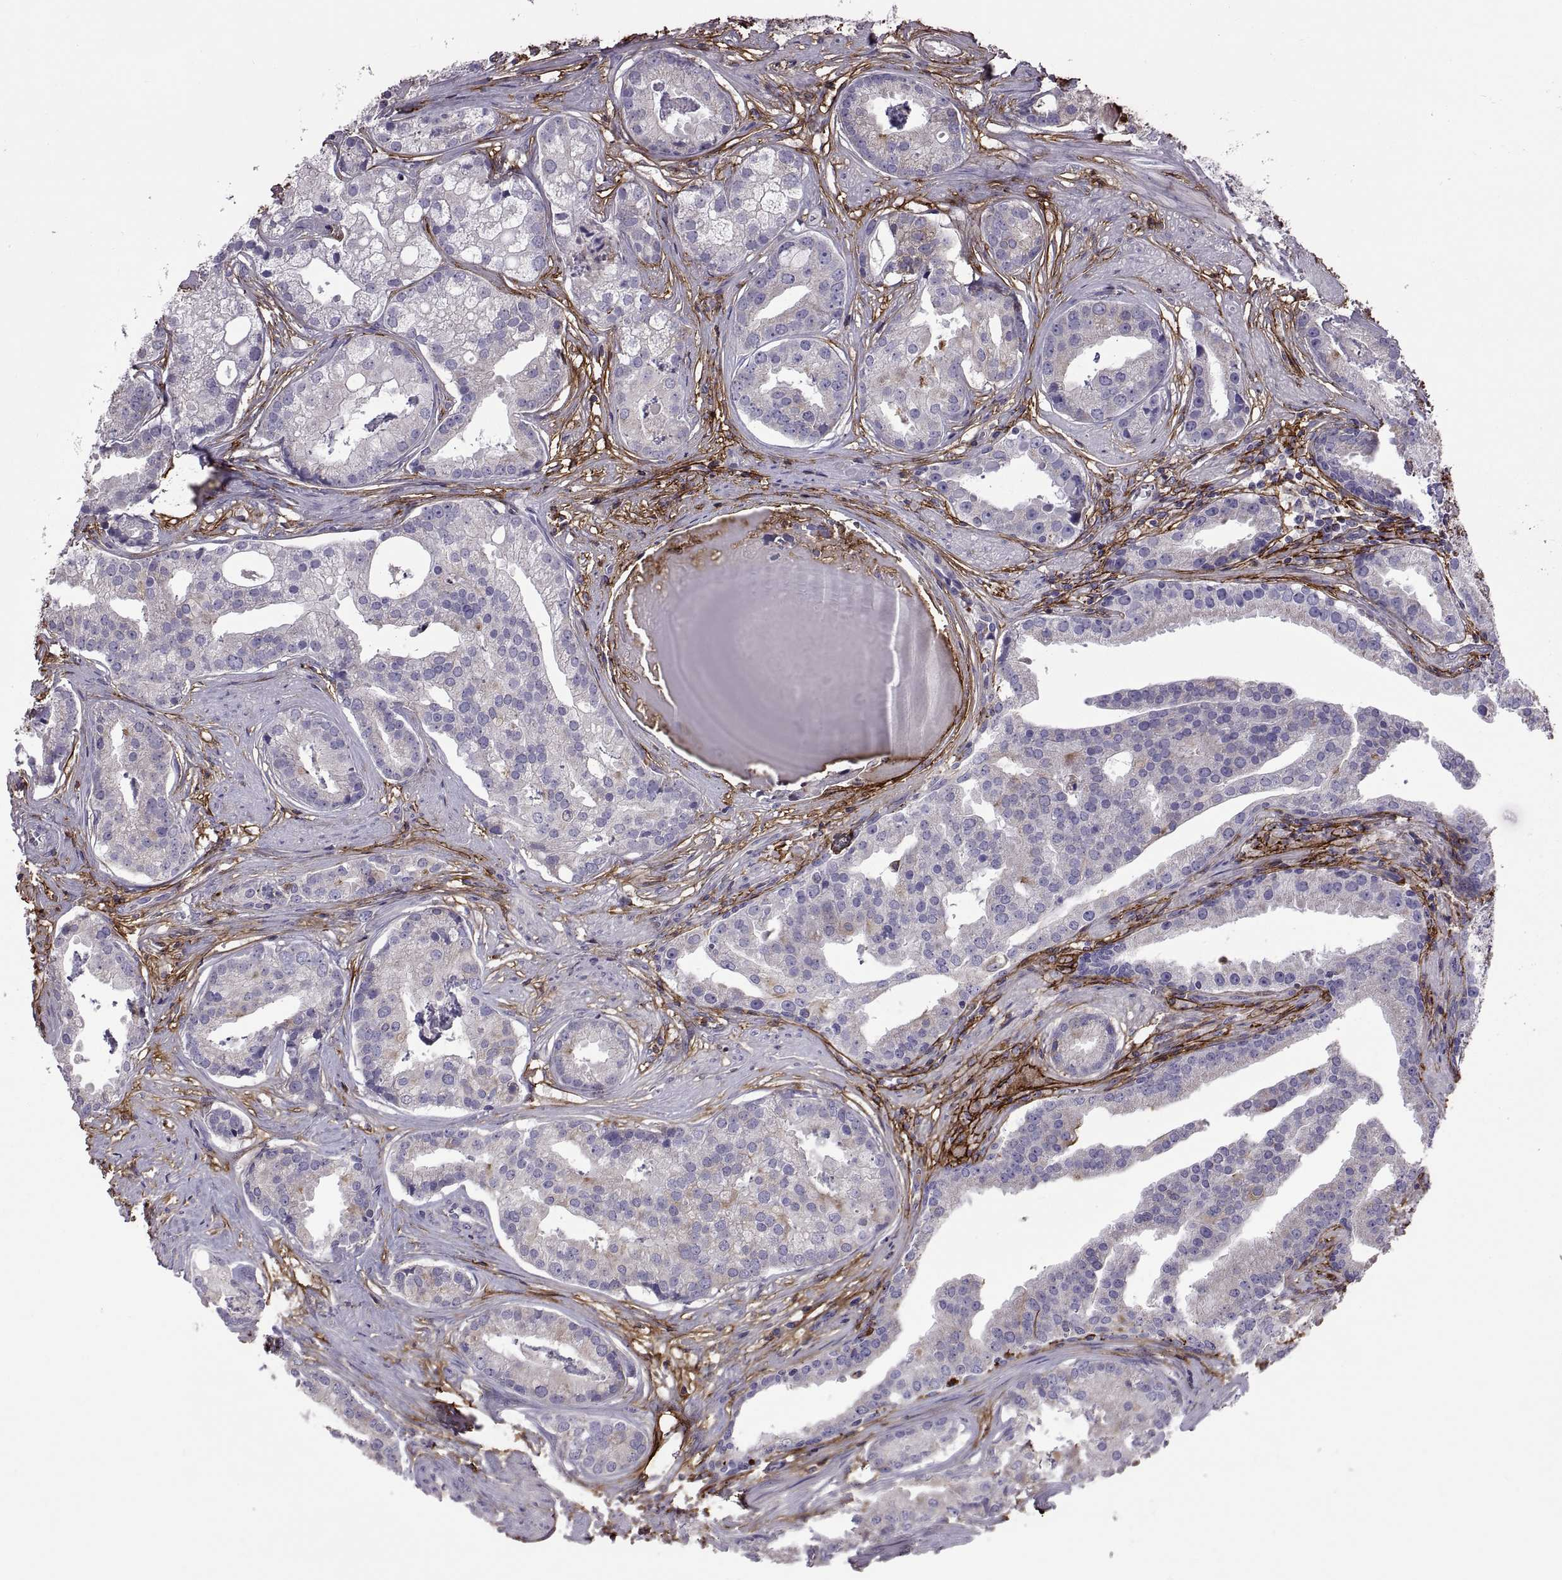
{"staining": {"intensity": "negative", "quantity": "none", "location": "none"}, "tissue": "prostate cancer", "cell_type": "Tumor cells", "image_type": "cancer", "snomed": [{"axis": "morphology", "description": "Adenocarcinoma, NOS"}, {"axis": "topography", "description": "Prostate and seminal vesicle, NOS"}, {"axis": "topography", "description": "Prostate"}], "caption": "Prostate adenocarcinoma stained for a protein using immunohistochemistry (IHC) demonstrates no expression tumor cells.", "gene": "EMILIN2", "patient": {"sex": "male", "age": 44}}